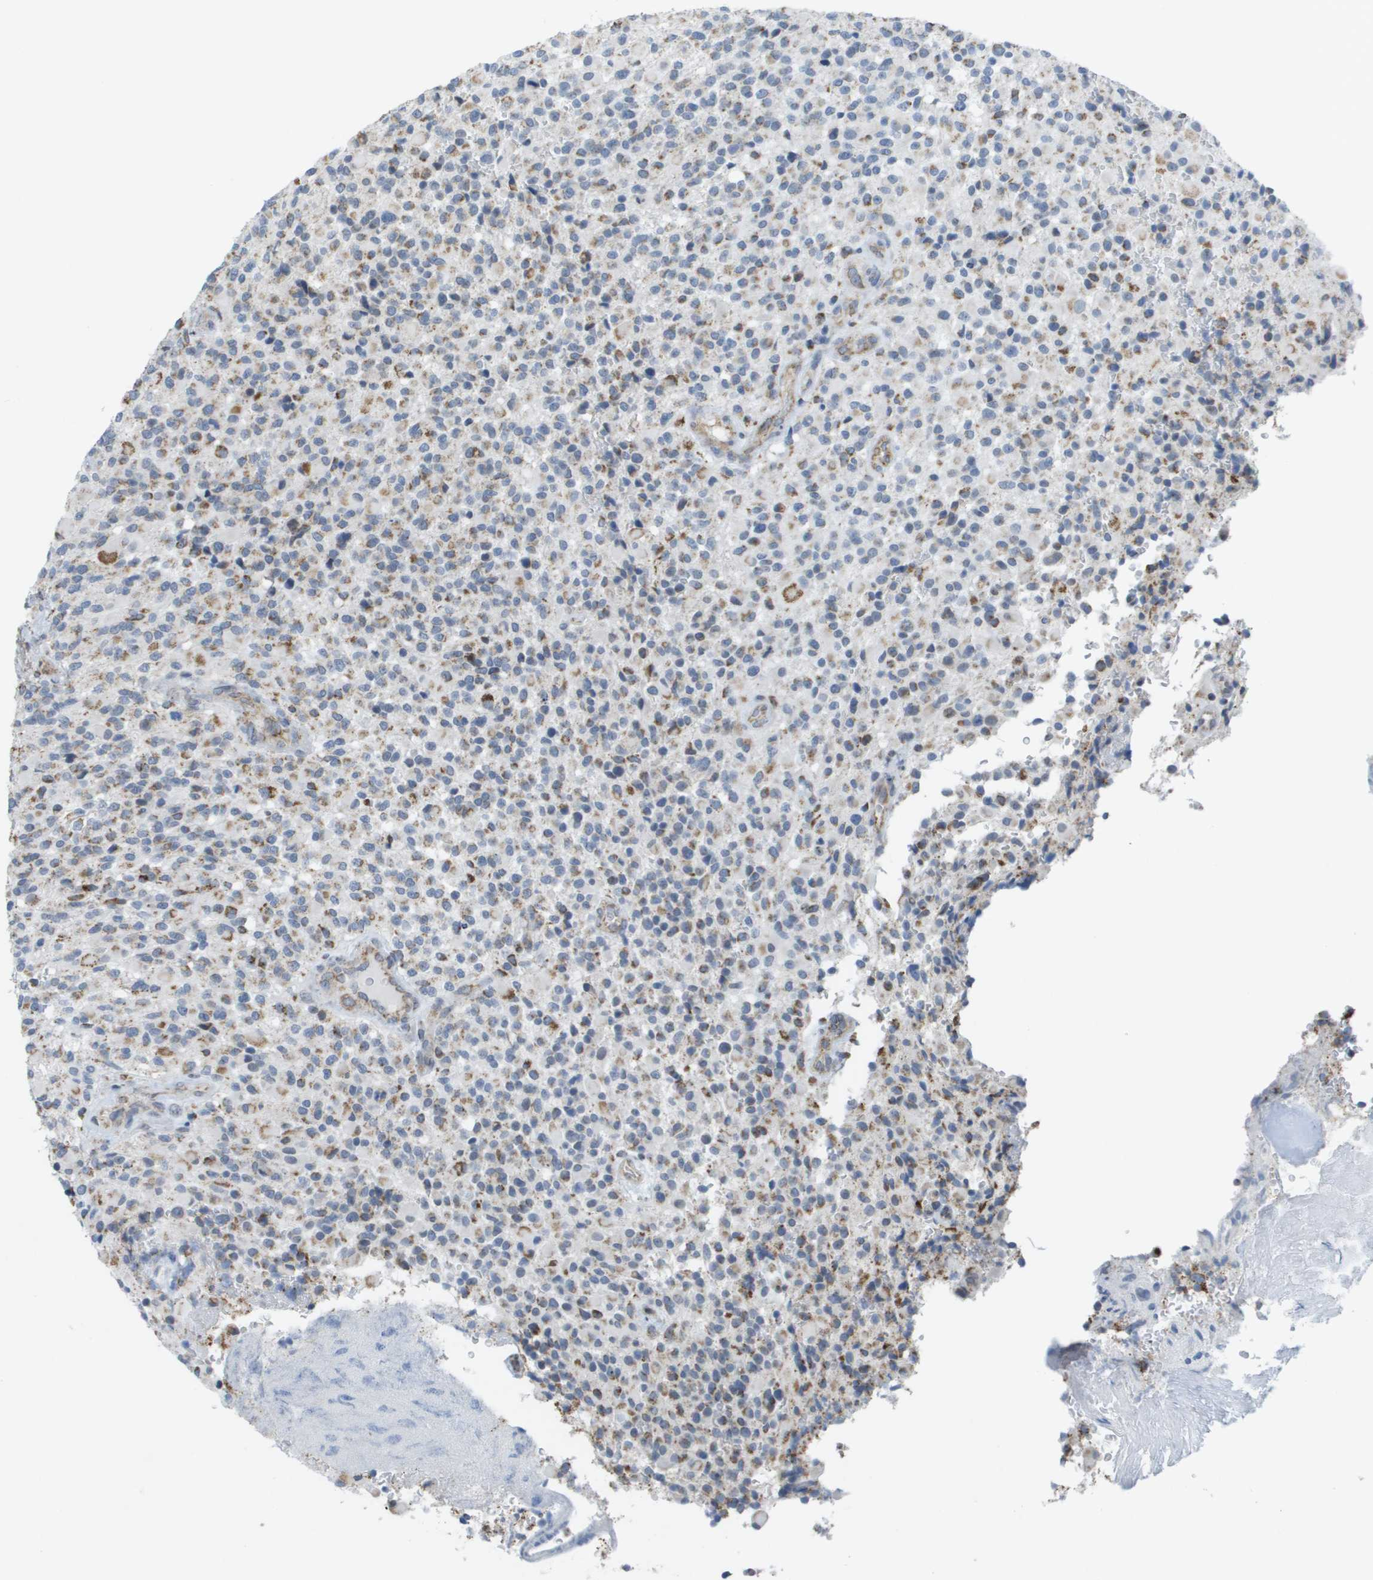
{"staining": {"intensity": "moderate", "quantity": "<25%", "location": "cytoplasmic/membranous"}, "tissue": "glioma", "cell_type": "Tumor cells", "image_type": "cancer", "snomed": [{"axis": "morphology", "description": "Glioma, malignant, High grade"}, {"axis": "topography", "description": "Brain"}], "caption": "A high-resolution micrograph shows immunohistochemistry (IHC) staining of malignant glioma (high-grade), which displays moderate cytoplasmic/membranous positivity in about <25% of tumor cells.", "gene": "TMEM223", "patient": {"sex": "male", "age": 71}}